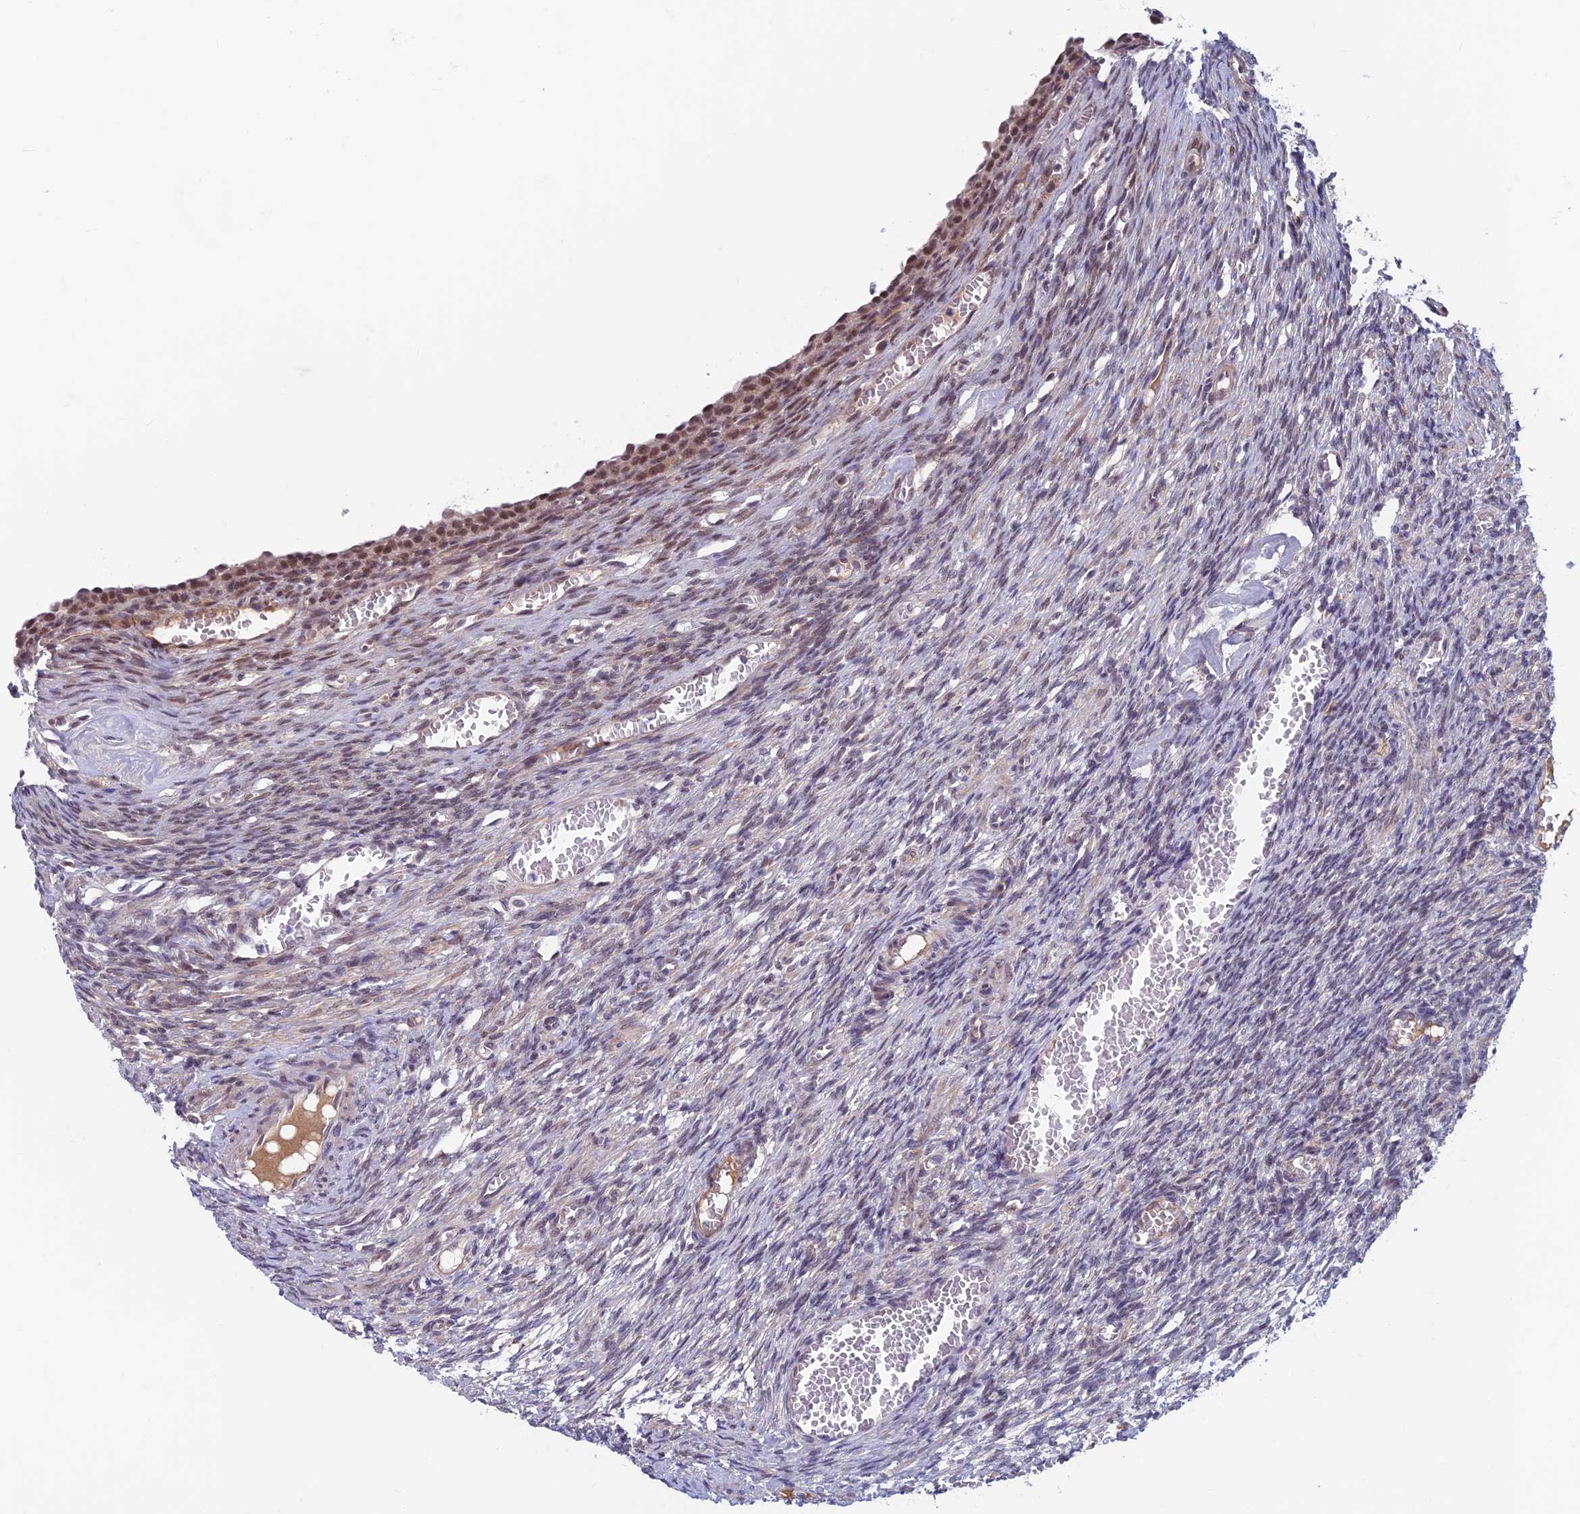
{"staining": {"intensity": "moderate", "quantity": ">75%", "location": "nuclear"}, "tissue": "ovary", "cell_type": "Follicle cells", "image_type": "normal", "snomed": [{"axis": "morphology", "description": "Normal tissue, NOS"}, {"axis": "topography", "description": "Ovary"}], "caption": "Moderate nuclear protein staining is identified in about >75% of follicle cells in ovary. (DAB (3,3'-diaminobenzidine) IHC, brown staining for protein, blue staining for nuclei).", "gene": "ASH2L", "patient": {"sex": "female", "age": 27}}